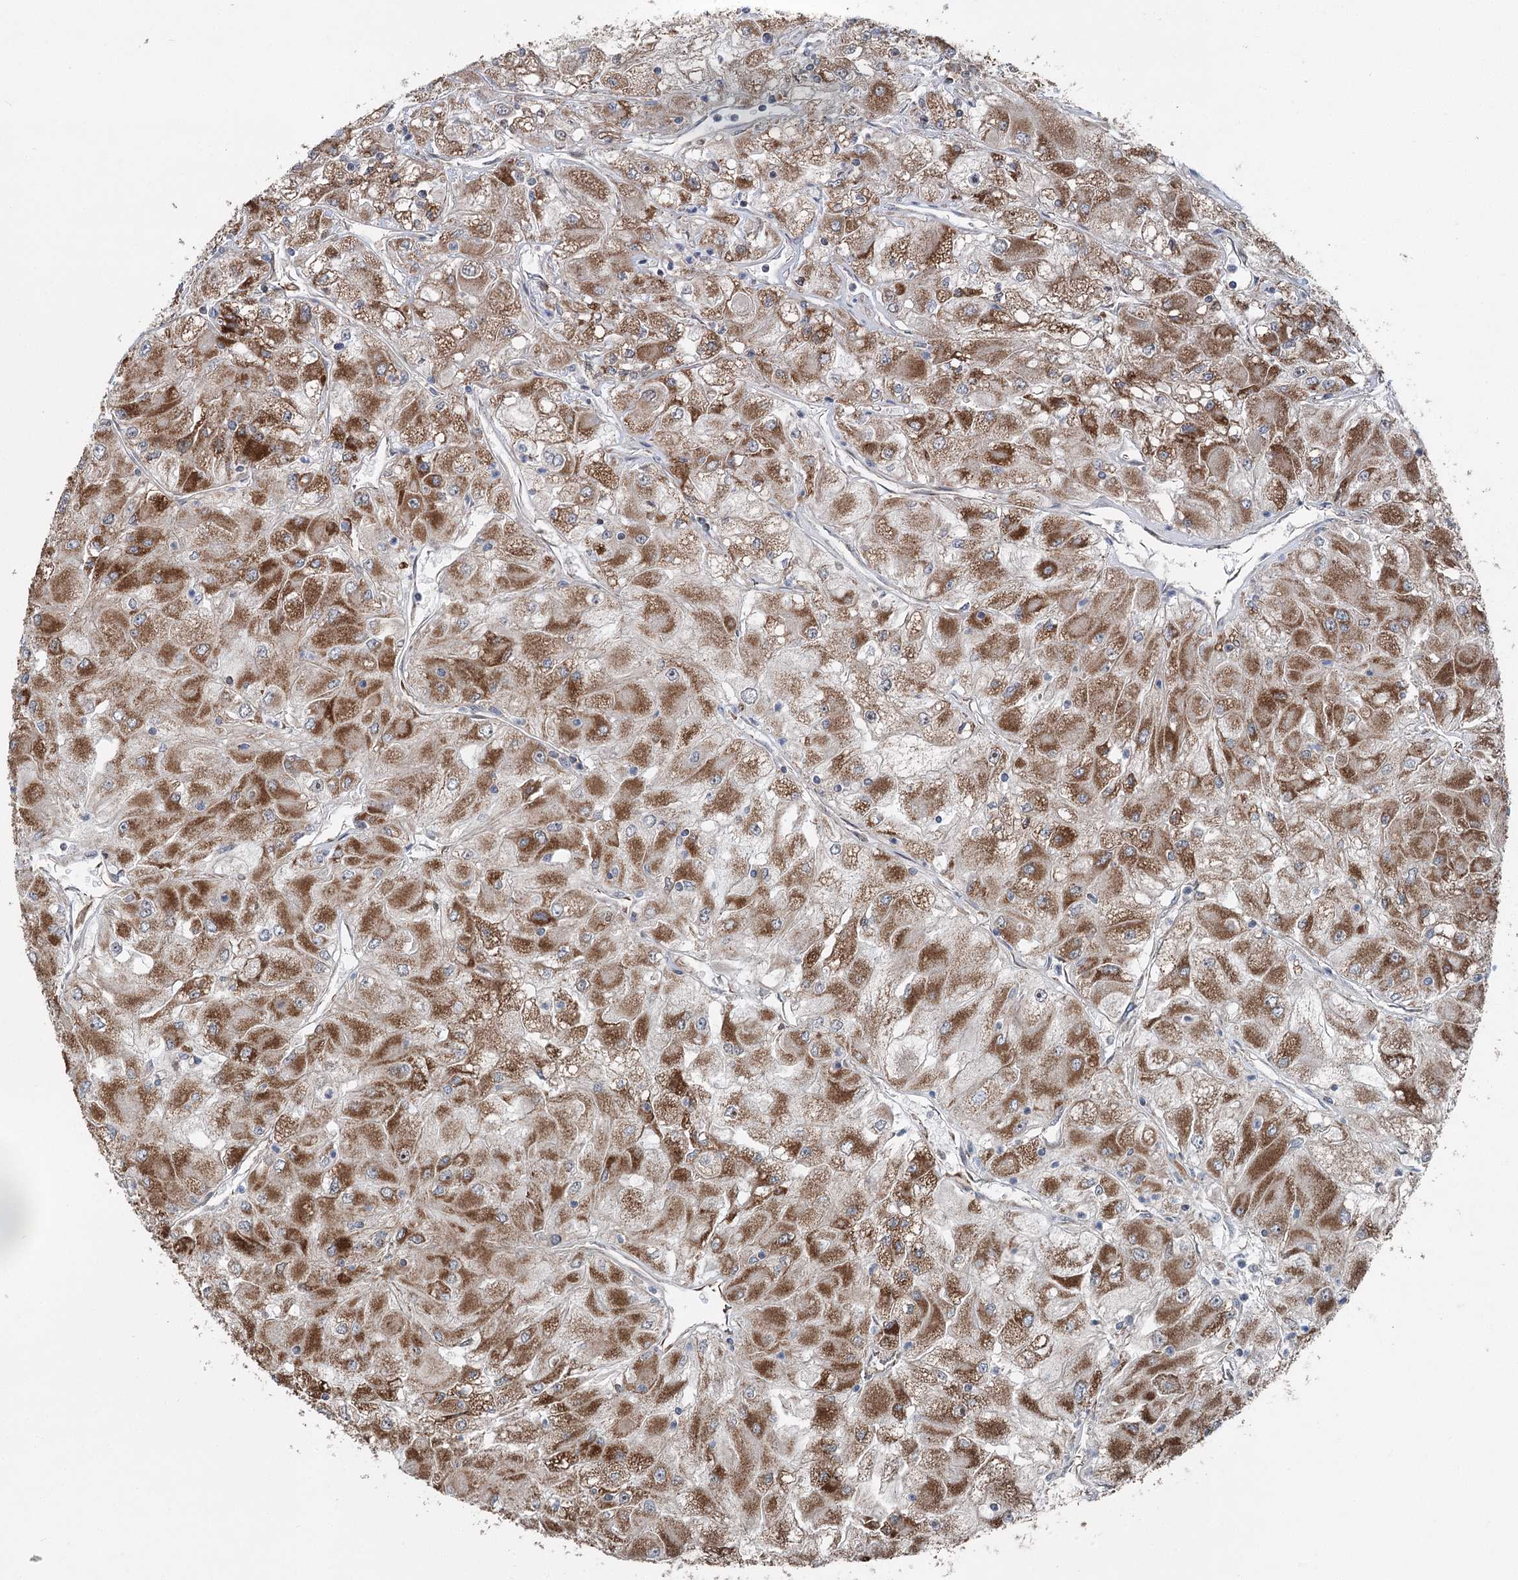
{"staining": {"intensity": "strong", "quantity": ">75%", "location": "cytoplasmic/membranous"}, "tissue": "renal cancer", "cell_type": "Tumor cells", "image_type": "cancer", "snomed": [{"axis": "morphology", "description": "Adenocarcinoma, NOS"}, {"axis": "topography", "description": "Kidney"}], "caption": "Immunohistochemistry (IHC) micrograph of human renal adenocarcinoma stained for a protein (brown), which shows high levels of strong cytoplasmic/membranous expression in about >75% of tumor cells.", "gene": "UCN3", "patient": {"sex": "male", "age": 80}}